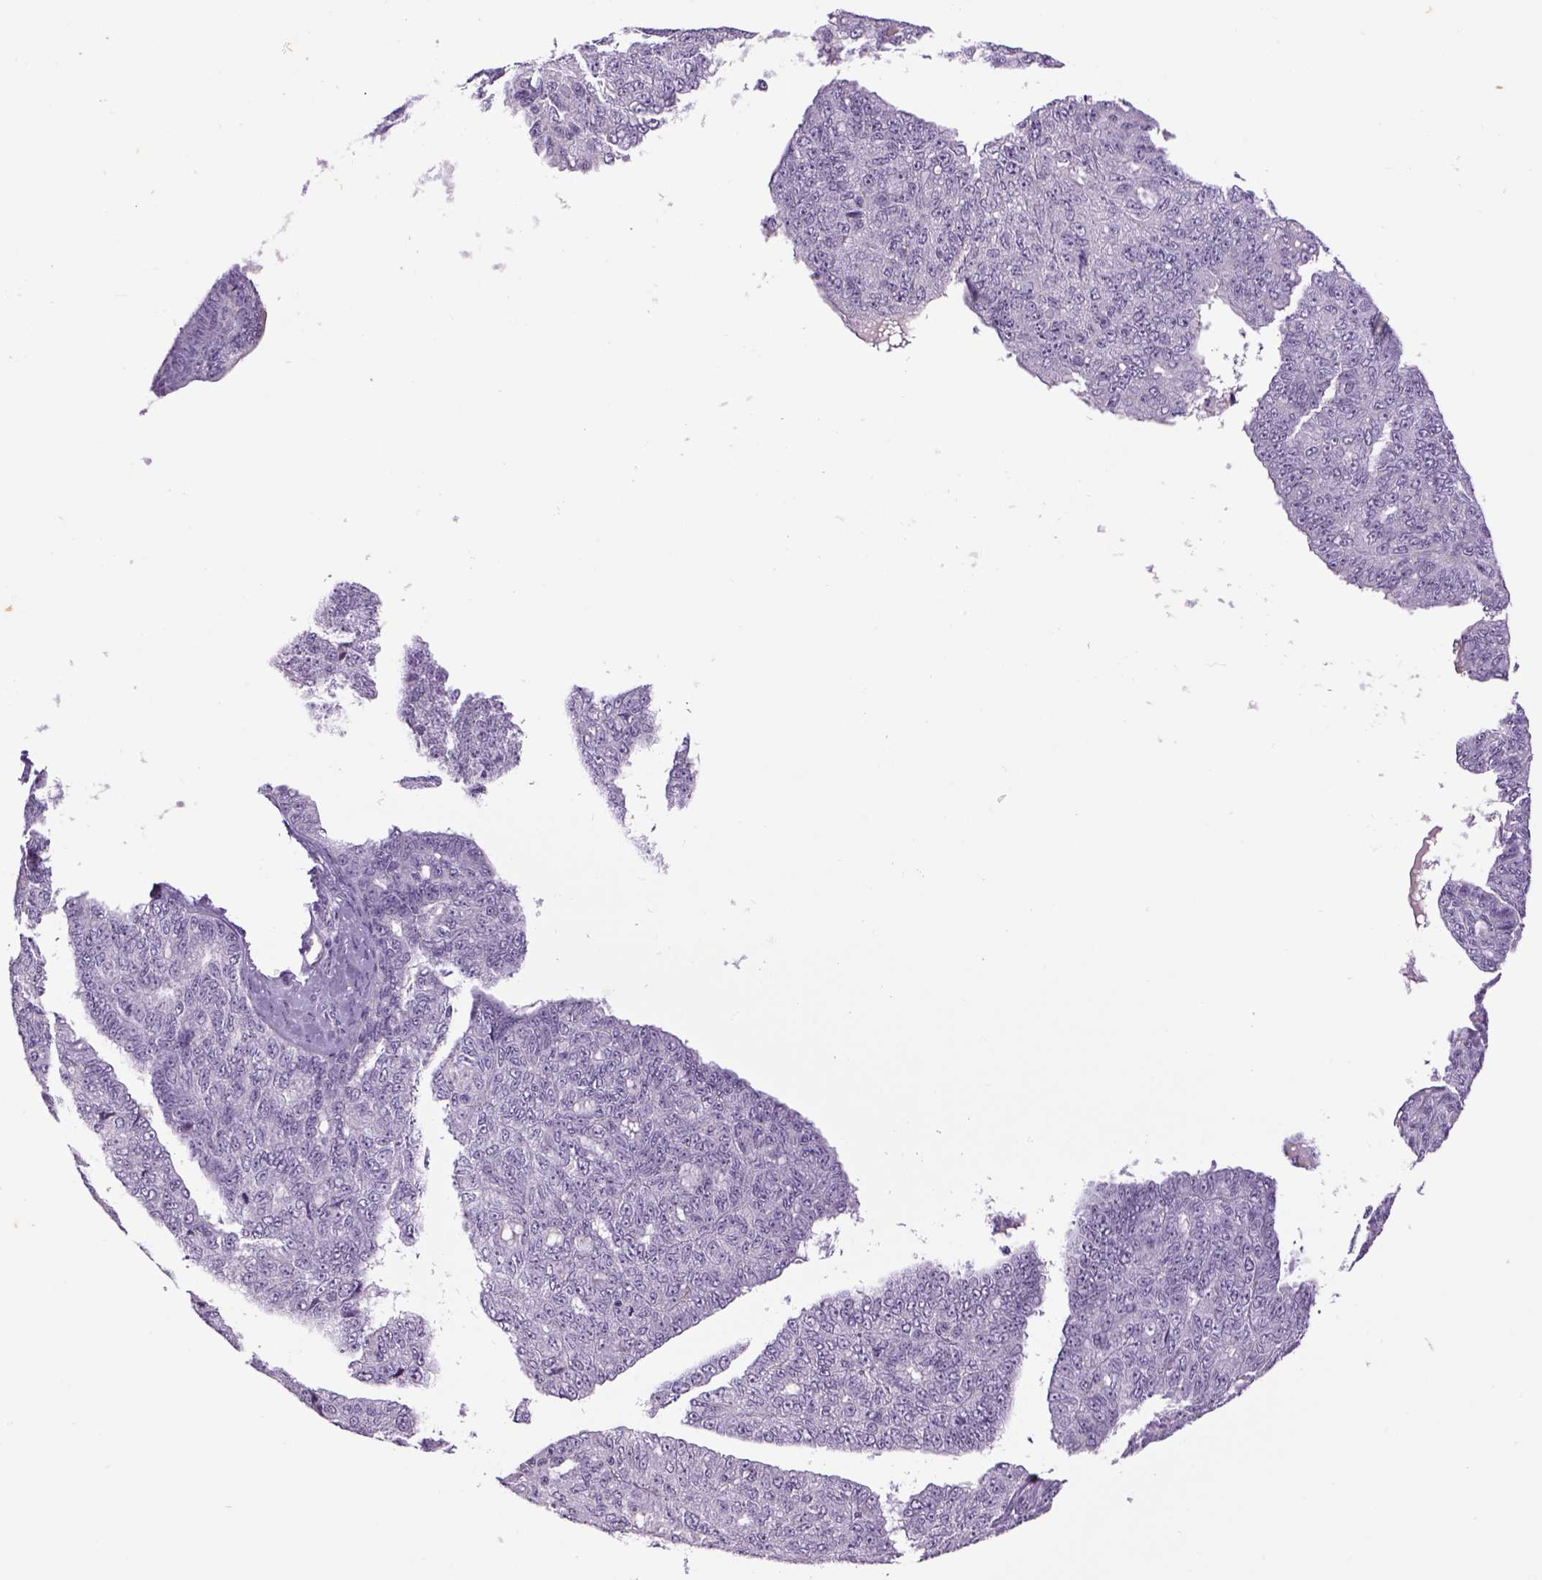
{"staining": {"intensity": "negative", "quantity": "none", "location": "none"}, "tissue": "ovarian cancer", "cell_type": "Tumor cells", "image_type": "cancer", "snomed": [{"axis": "morphology", "description": "Cystadenocarcinoma, serous, NOS"}, {"axis": "topography", "description": "Ovary"}], "caption": "A histopathology image of human ovarian cancer is negative for staining in tumor cells.", "gene": "DBH", "patient": {"sex": "female", "age": 71}}